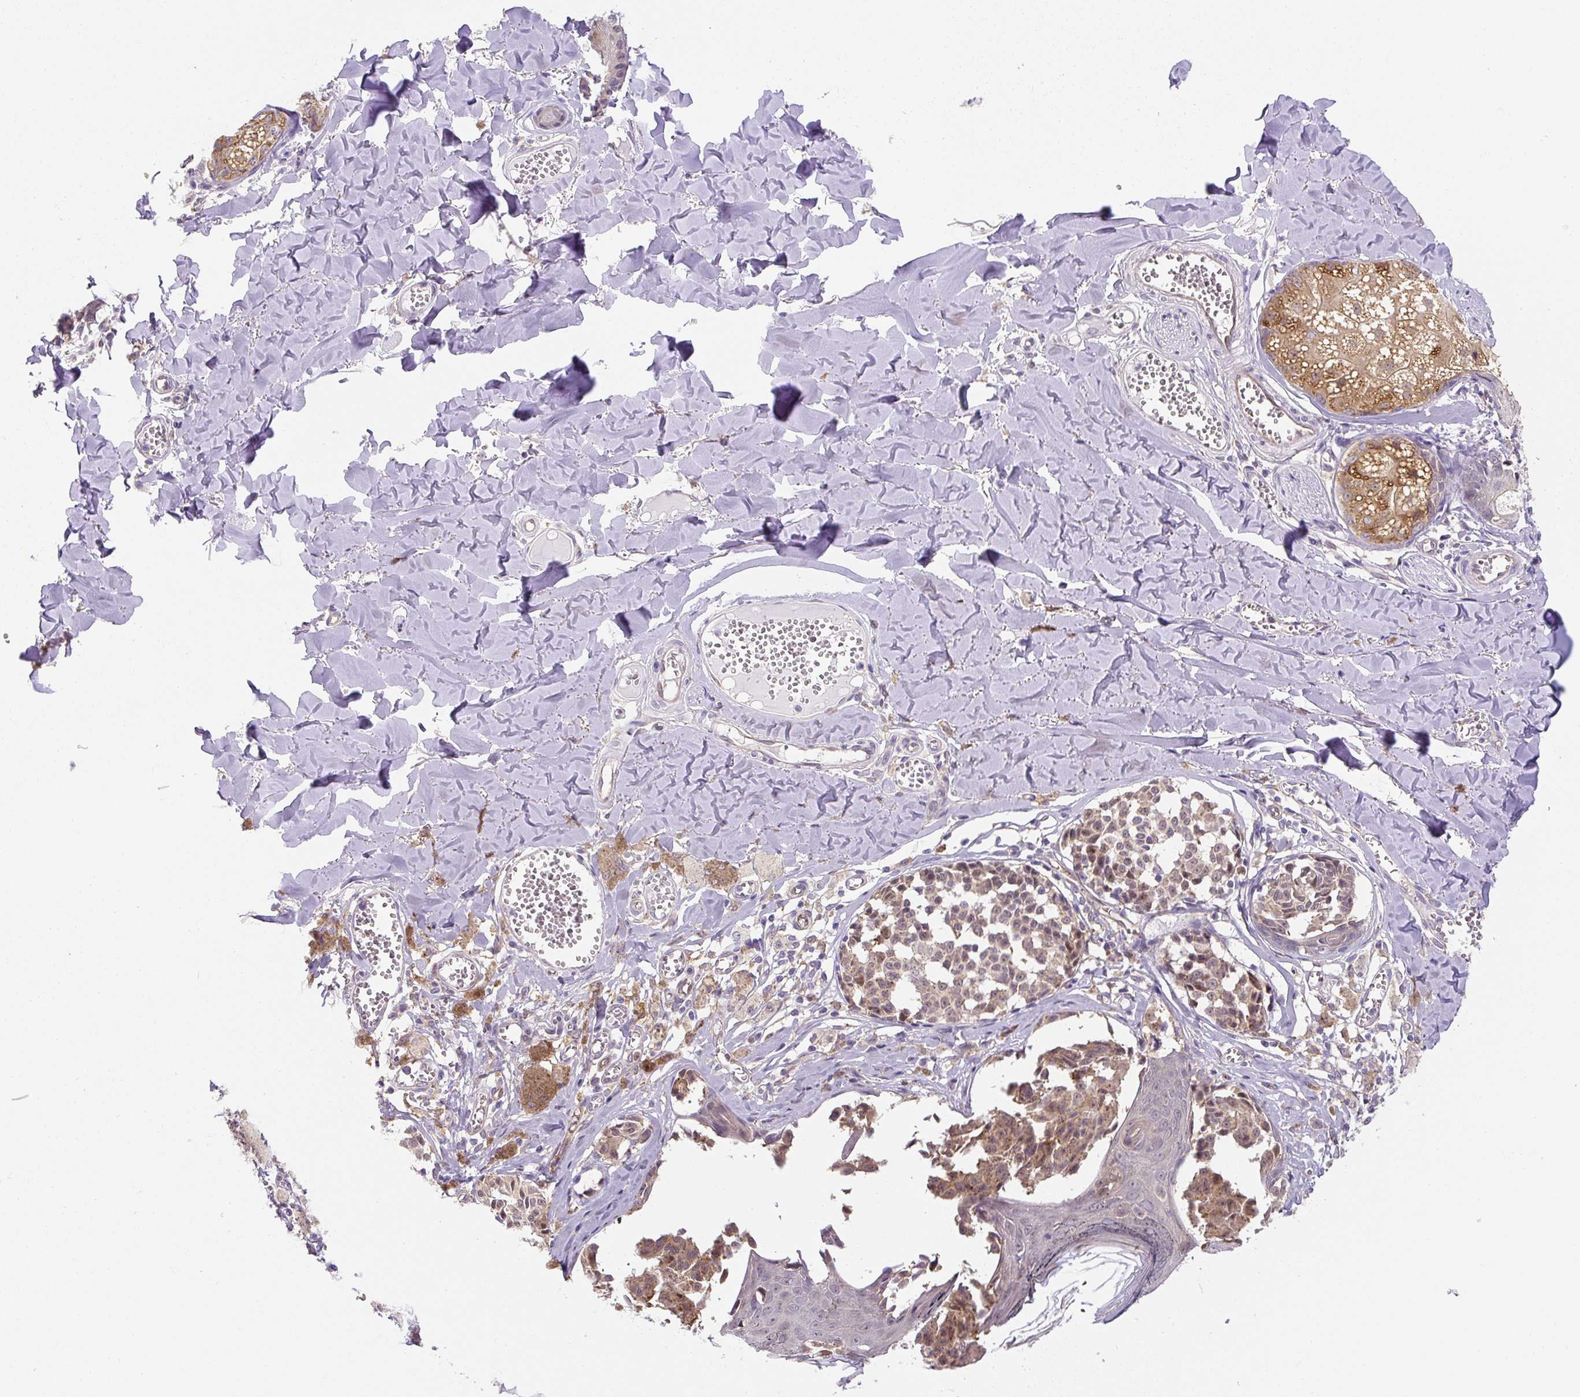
{"staining": {"intensity": "moderate", "quantity": "25%-75%", "location": "cytoplasmic/membranous,nuclear"}, "tissue": "melanoma", "cell_type": "Tumor cells", "image_type": "cancer", "snomed": [{"axis": "morphology", "description": "Malignant melanoma, NOS"}, {"axis": "topography", "description": "Skin"}], "caption": "Immunohistochemical staining of human malignant melanoma exhibits medium levels of moderate cytoplasmic/membranous and nuclear staining in about 25%-75% of tumor cells.", "gene": "PLA2G4A", "patient": {"sex": "female", "age": 43}}